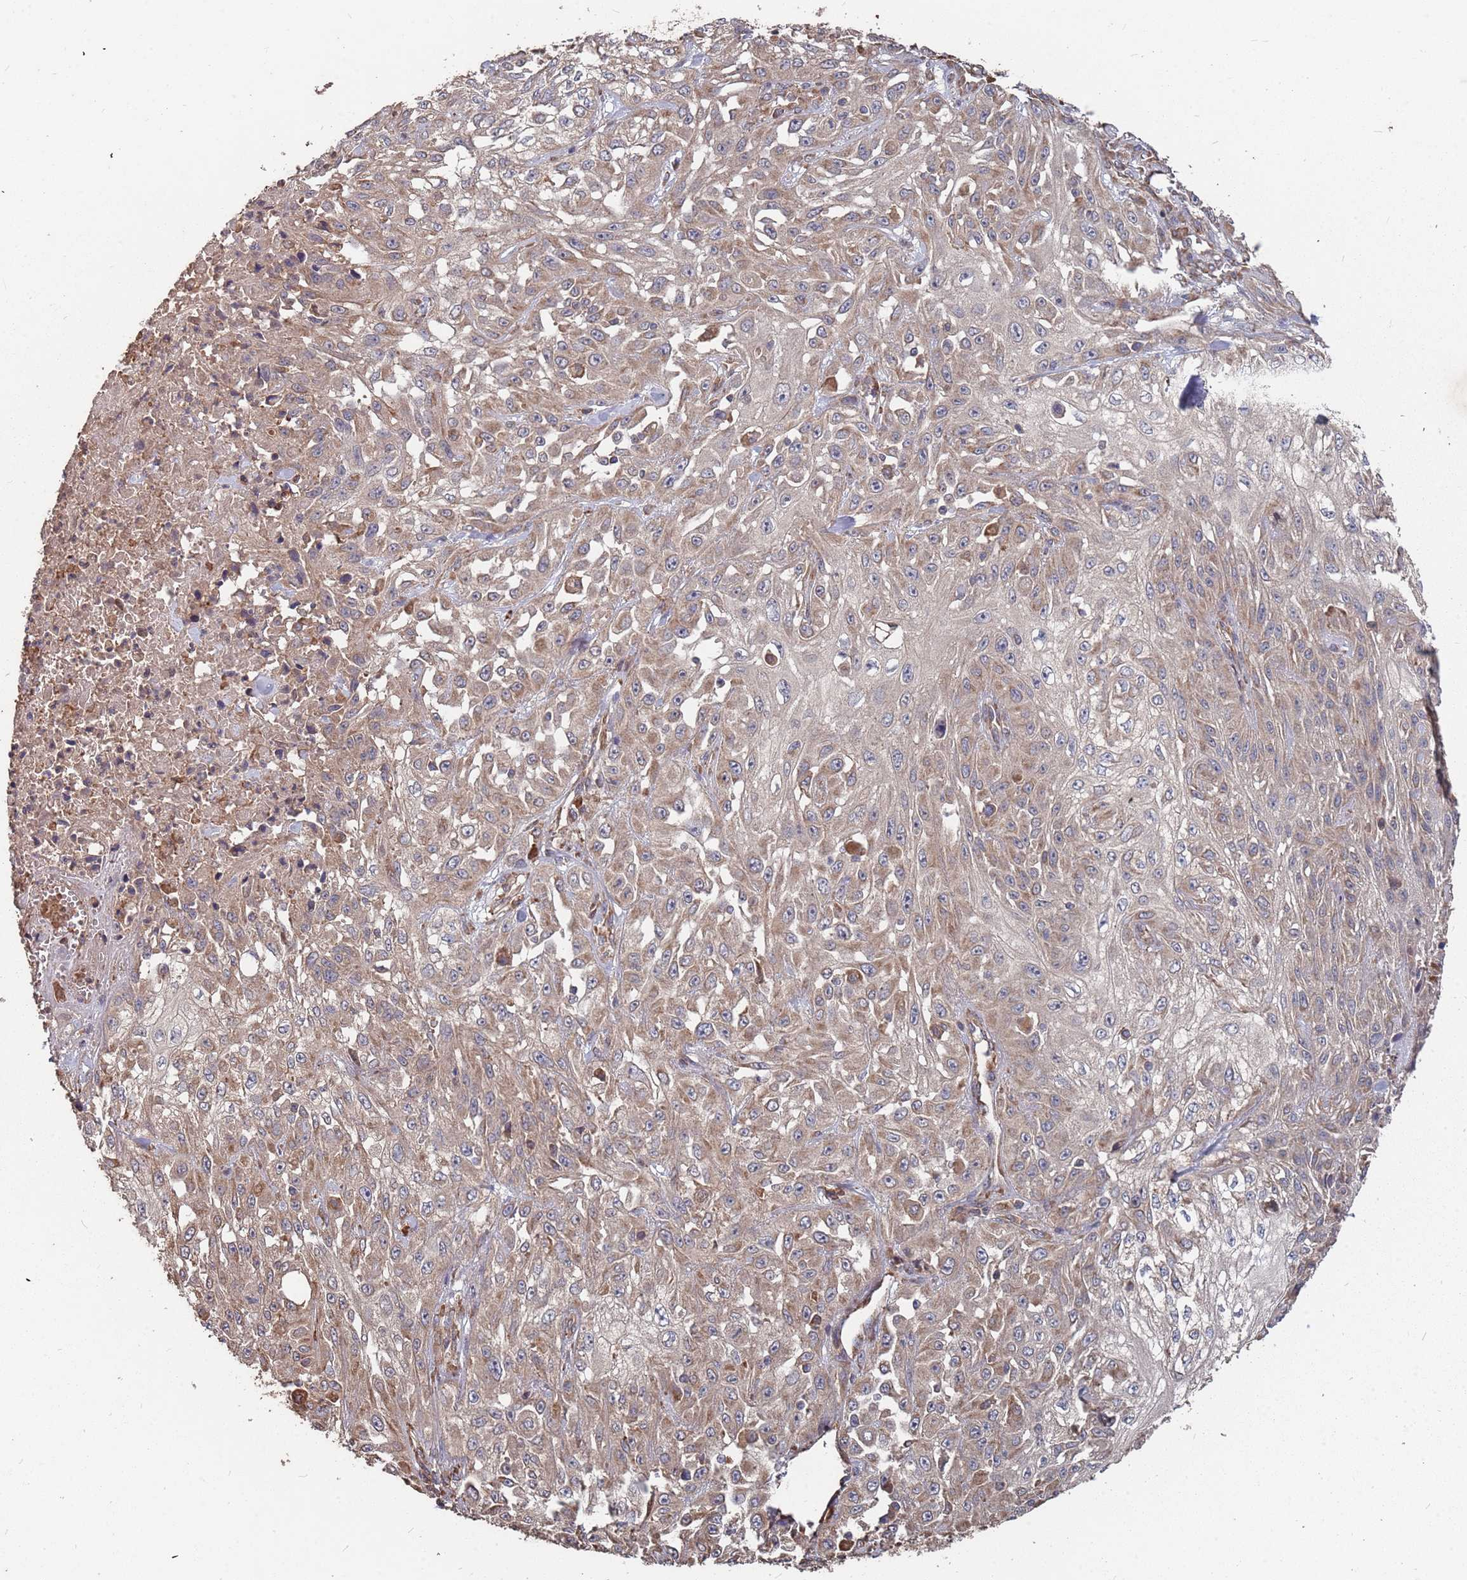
{"staining": {"intensity": "moderate", "quantity": ">75%", "location": "cytoplasmic/membranous"}, "tissue": "skin cancer", "cell_type": "Tumor cells", "image_type": "cancer", "snomed": [{"axis": "morphology", "description": "Squamous cell carcinoma, NOS"}, {"axis": "morphology", "description": "Squamous cell carcinoma, metastatic, NOS"}, {"axis": "topography", "description": "Skin"}, {"axis": "topography", "description": "Lymph node"}], "caption": "Approximately >75% of tumor cells in human skin squamous cell carcinoma exhibit moderate cytoplasmic/membranous protein expression as visualized by brown immunohistochemical staining.", "gene": "ATG5", "patient": {"sex": "male", "age": 75}}